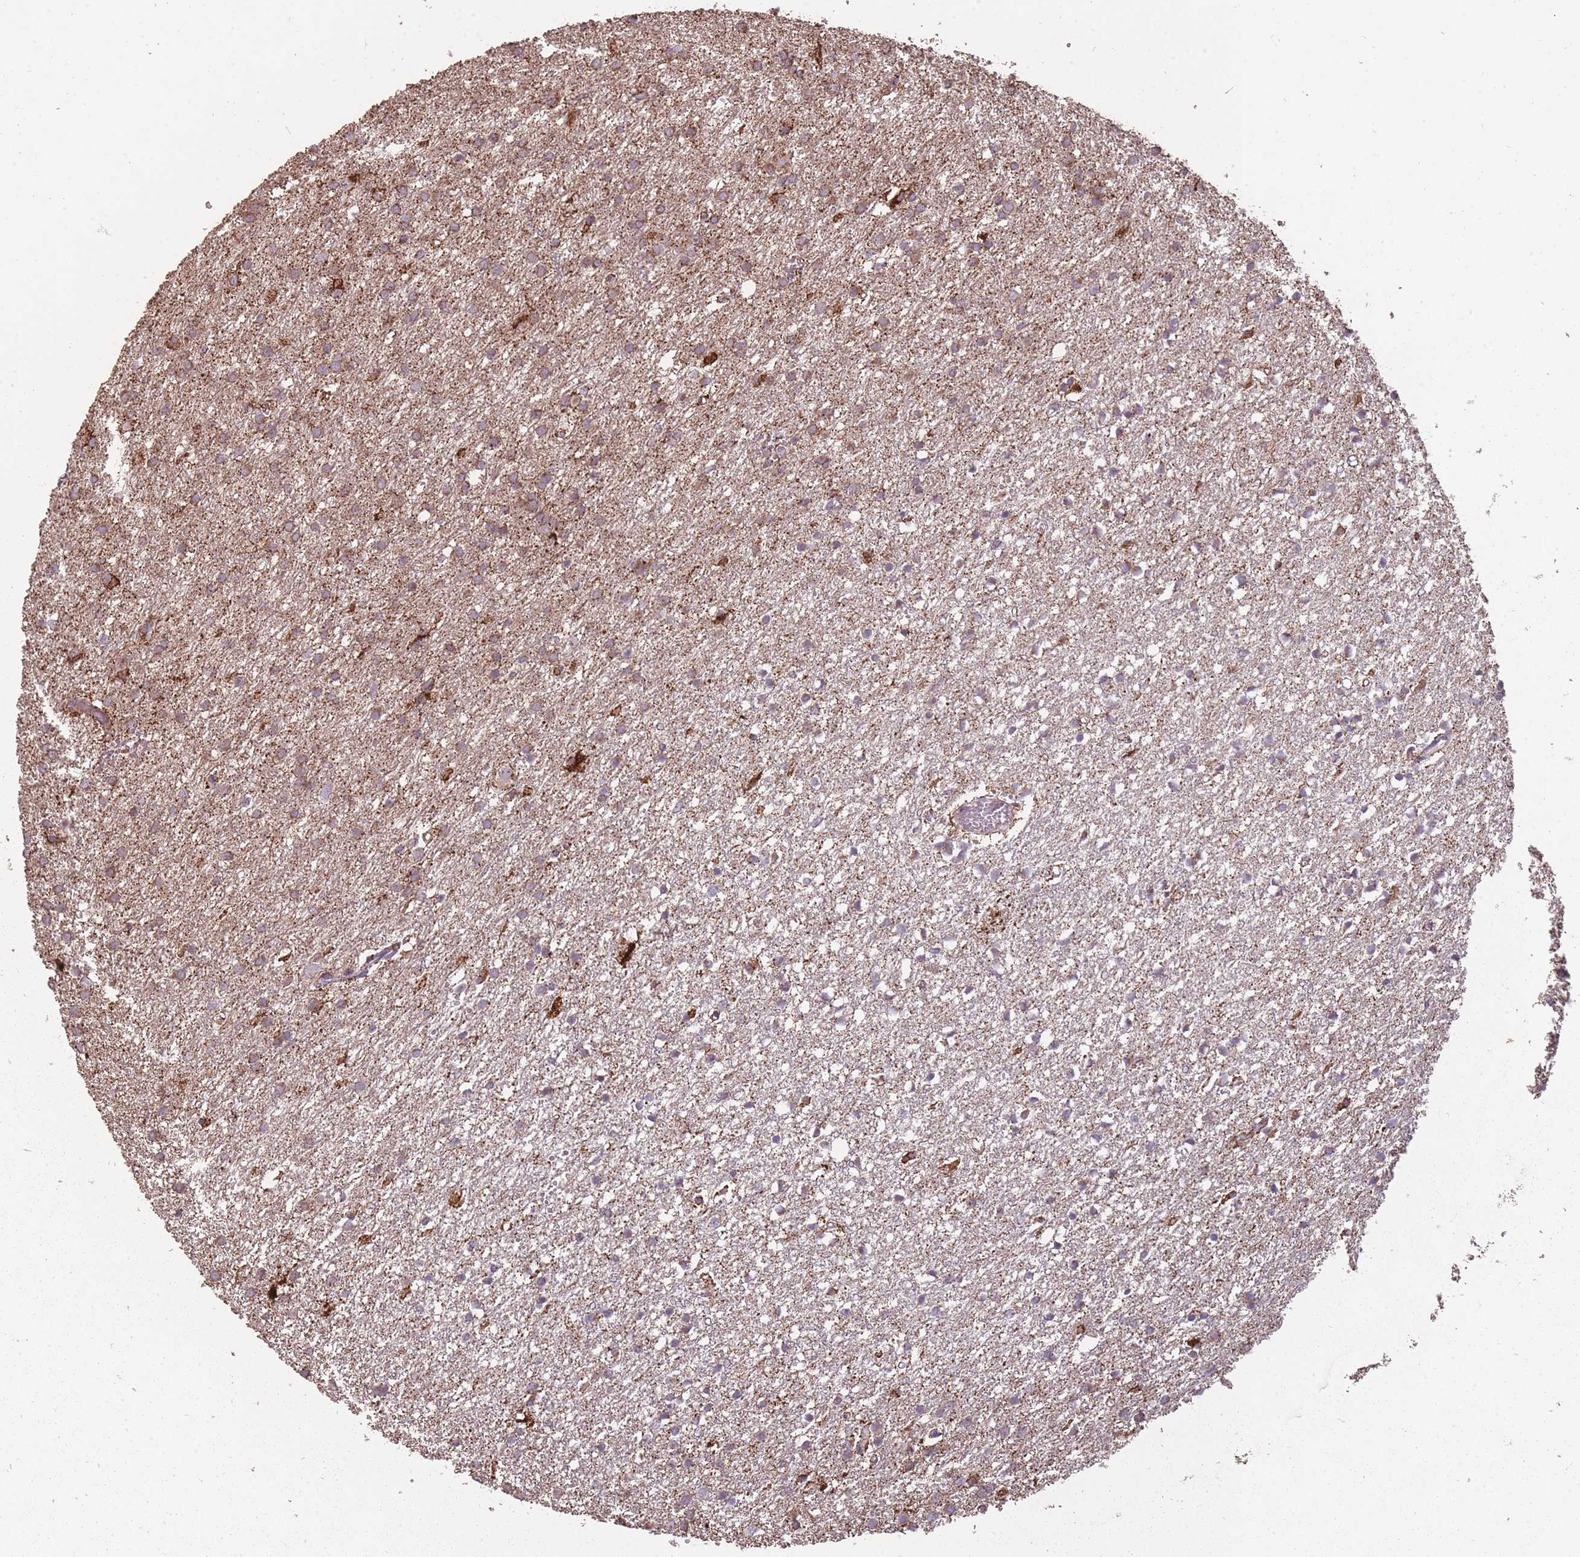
{"staining": {"intensity": "weak", "quantity": "<25%", "location": "cytoplasmic/membranous"}, "tissue": "glioma", "cell_type": "Tumor cells", "image_type": "cancer", "snomed": [{"axis": "morphology", "description": "Glioma, malignant, High grade"}, {"axis": "topography", "description": "Brain"}], "caption": "Immunohistochemical staining of human malignant glioma (high-grade) exhibits no significant expression in tumor cells.", "gene": "CNOT8", "patient": {"sex": "female", "age": 50}}